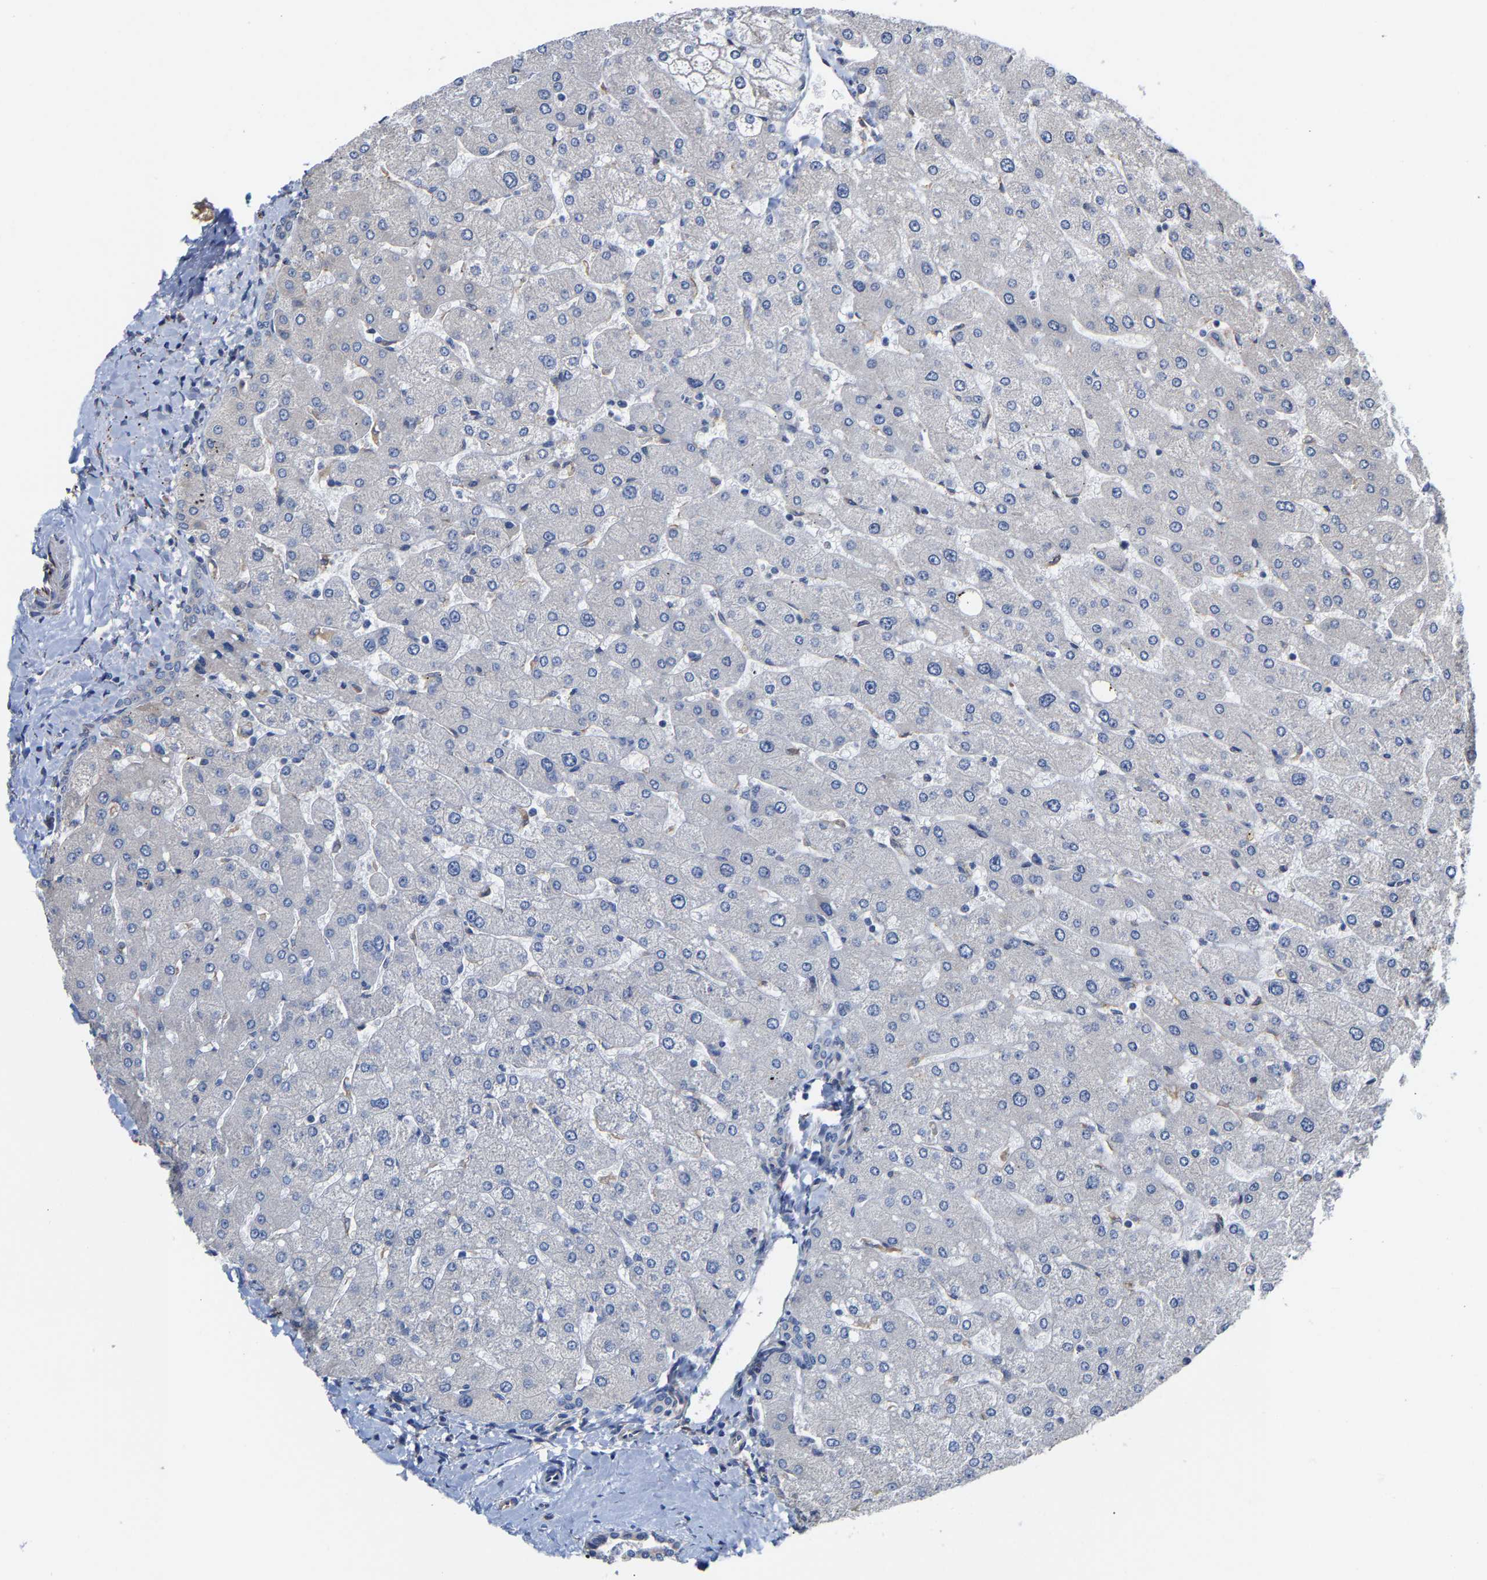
{"staining": {"intensity": "negative", "quantity": "none", "location": "none"}, "tissue": "liver", "cell_type": "Cholangiocytes", "image_type": "normal", "snomed": [{"axis": "morphology", "description": "Normal tissue, NOS"}, {"axis": "topography", "description": "Liver"}], "caption": "High power microscopy photomicrograph of an immunohistochemistry (IHC) photomicrograph of normal liver, revealing no significant staining in cholangiocytes.", "gene": "ARAP1", "patient": {"sex": "male", "age": 55}}